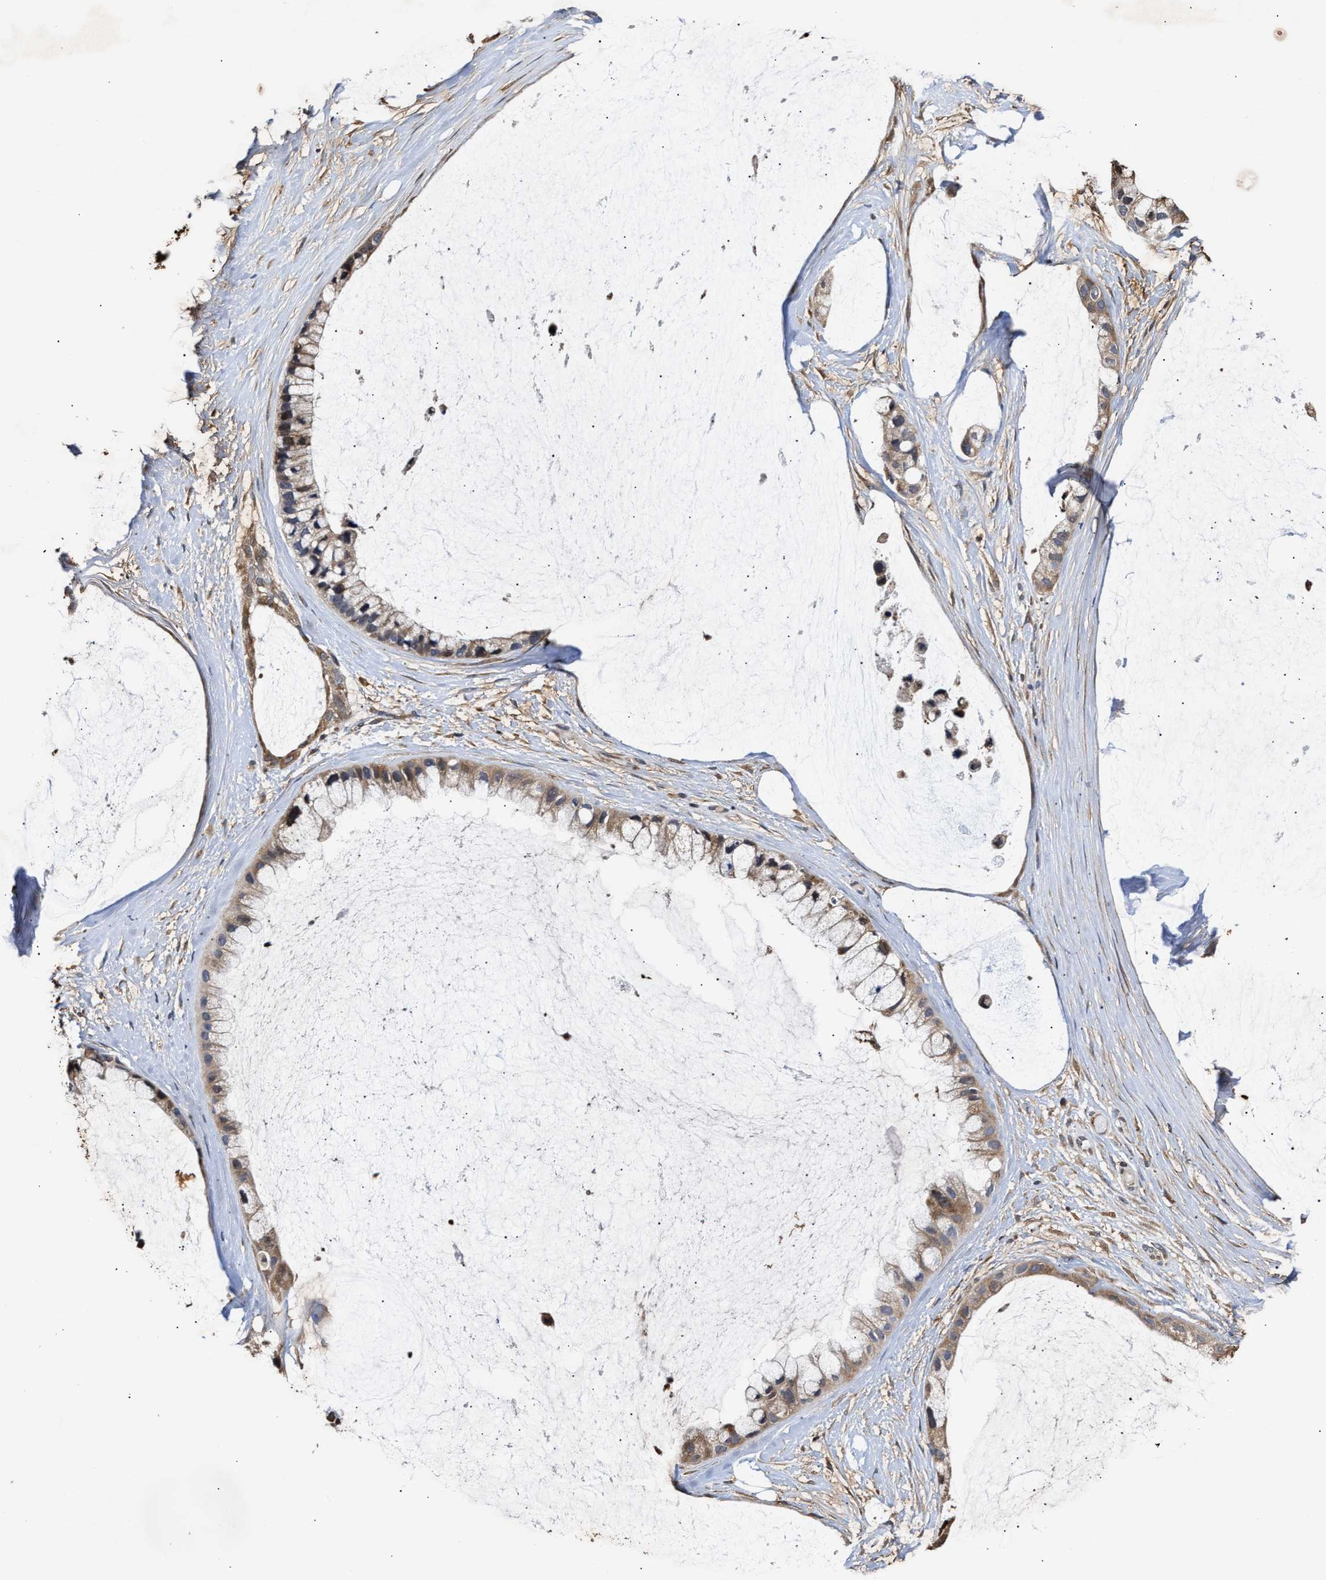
{"staining": {"intensity": "weak", "quantity": ">75%", "location": "cytoplasmic/membranous"}, "tissue": "ovarian cancer", "cell_type": "Tumor cells", "image_type": "cancer", "snomed": [{"axis": "morphology", "description": "Cystadenocarcinoma, mucinous, NOS"}, {"axis": "topography", "description": "Ovary"}], "caption": "Ovarian cancer (mucinous cystadenocarcinoma) stained with a protein marker exhibits weak staining in tumor cells.", "gene": "GOSR1", "patient": {"sex": "female", "age": 39}}